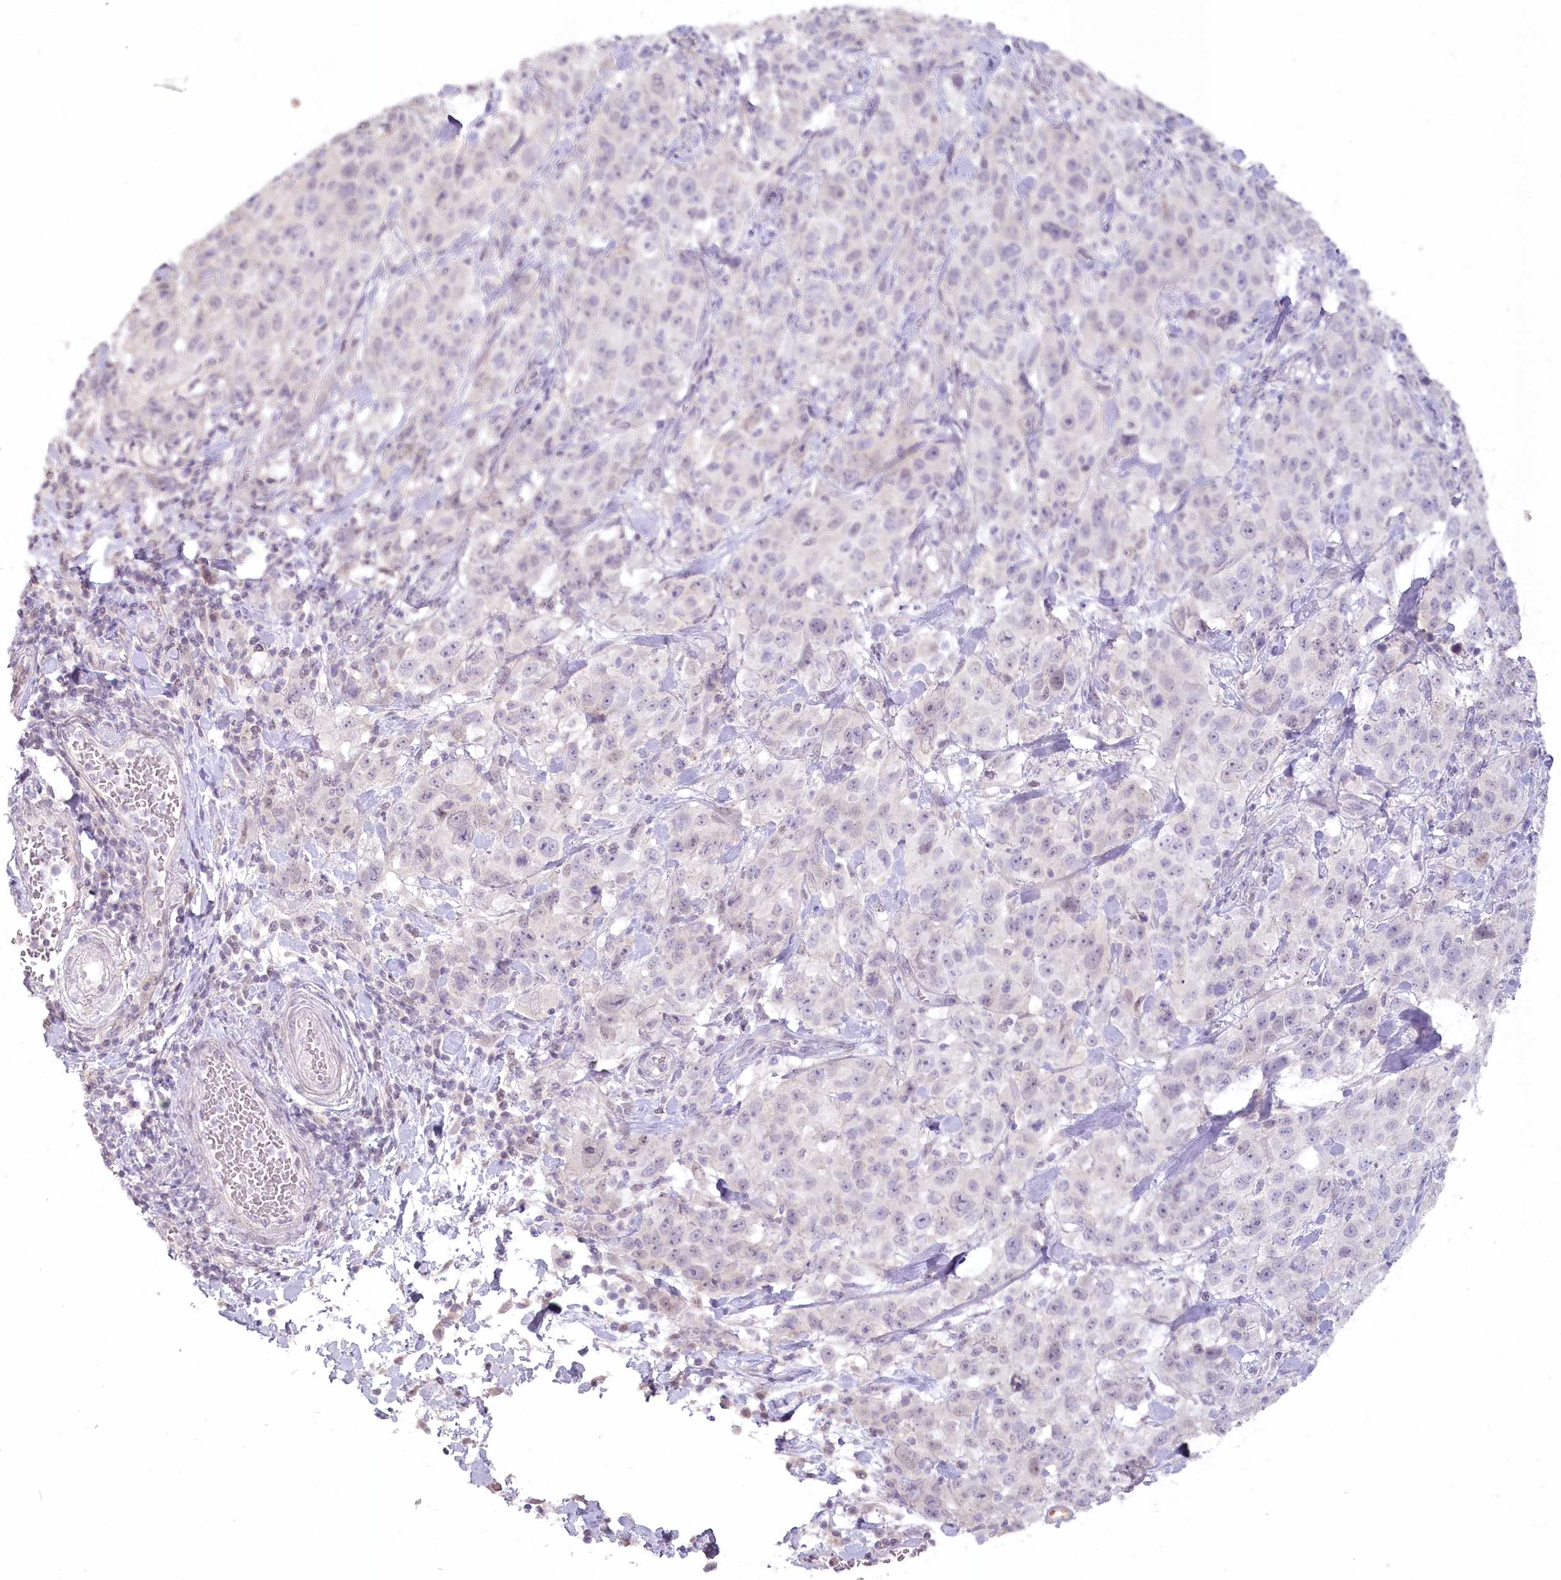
{"staining": {"intensity": "negative", "quantity": "none", "location": "none"}, "tissue": "stomach cancer", "cell_type": "Tumor cells", "image_type": "cancer", "snomed": [{"axis": "morphology", "description": "Normal tissue, NOS"}, {"axis": "morphology", "description": "Adenocarcinoma, NOS"}, {"axis": "topography", "description": "Lymph node"}, {"axis": "topography", "description": "Stomach"}], "caption": "Immunohistochemistry histopathology image of neoplastic tissue: human stomach cancer (adenocarcinoma) stained with DAB (3,3'-diaminobenzidine) exhibits no significant protein positivity in tumor cells.", "gene": "USP11", "patient": {"sex": "male", "age": 48}}